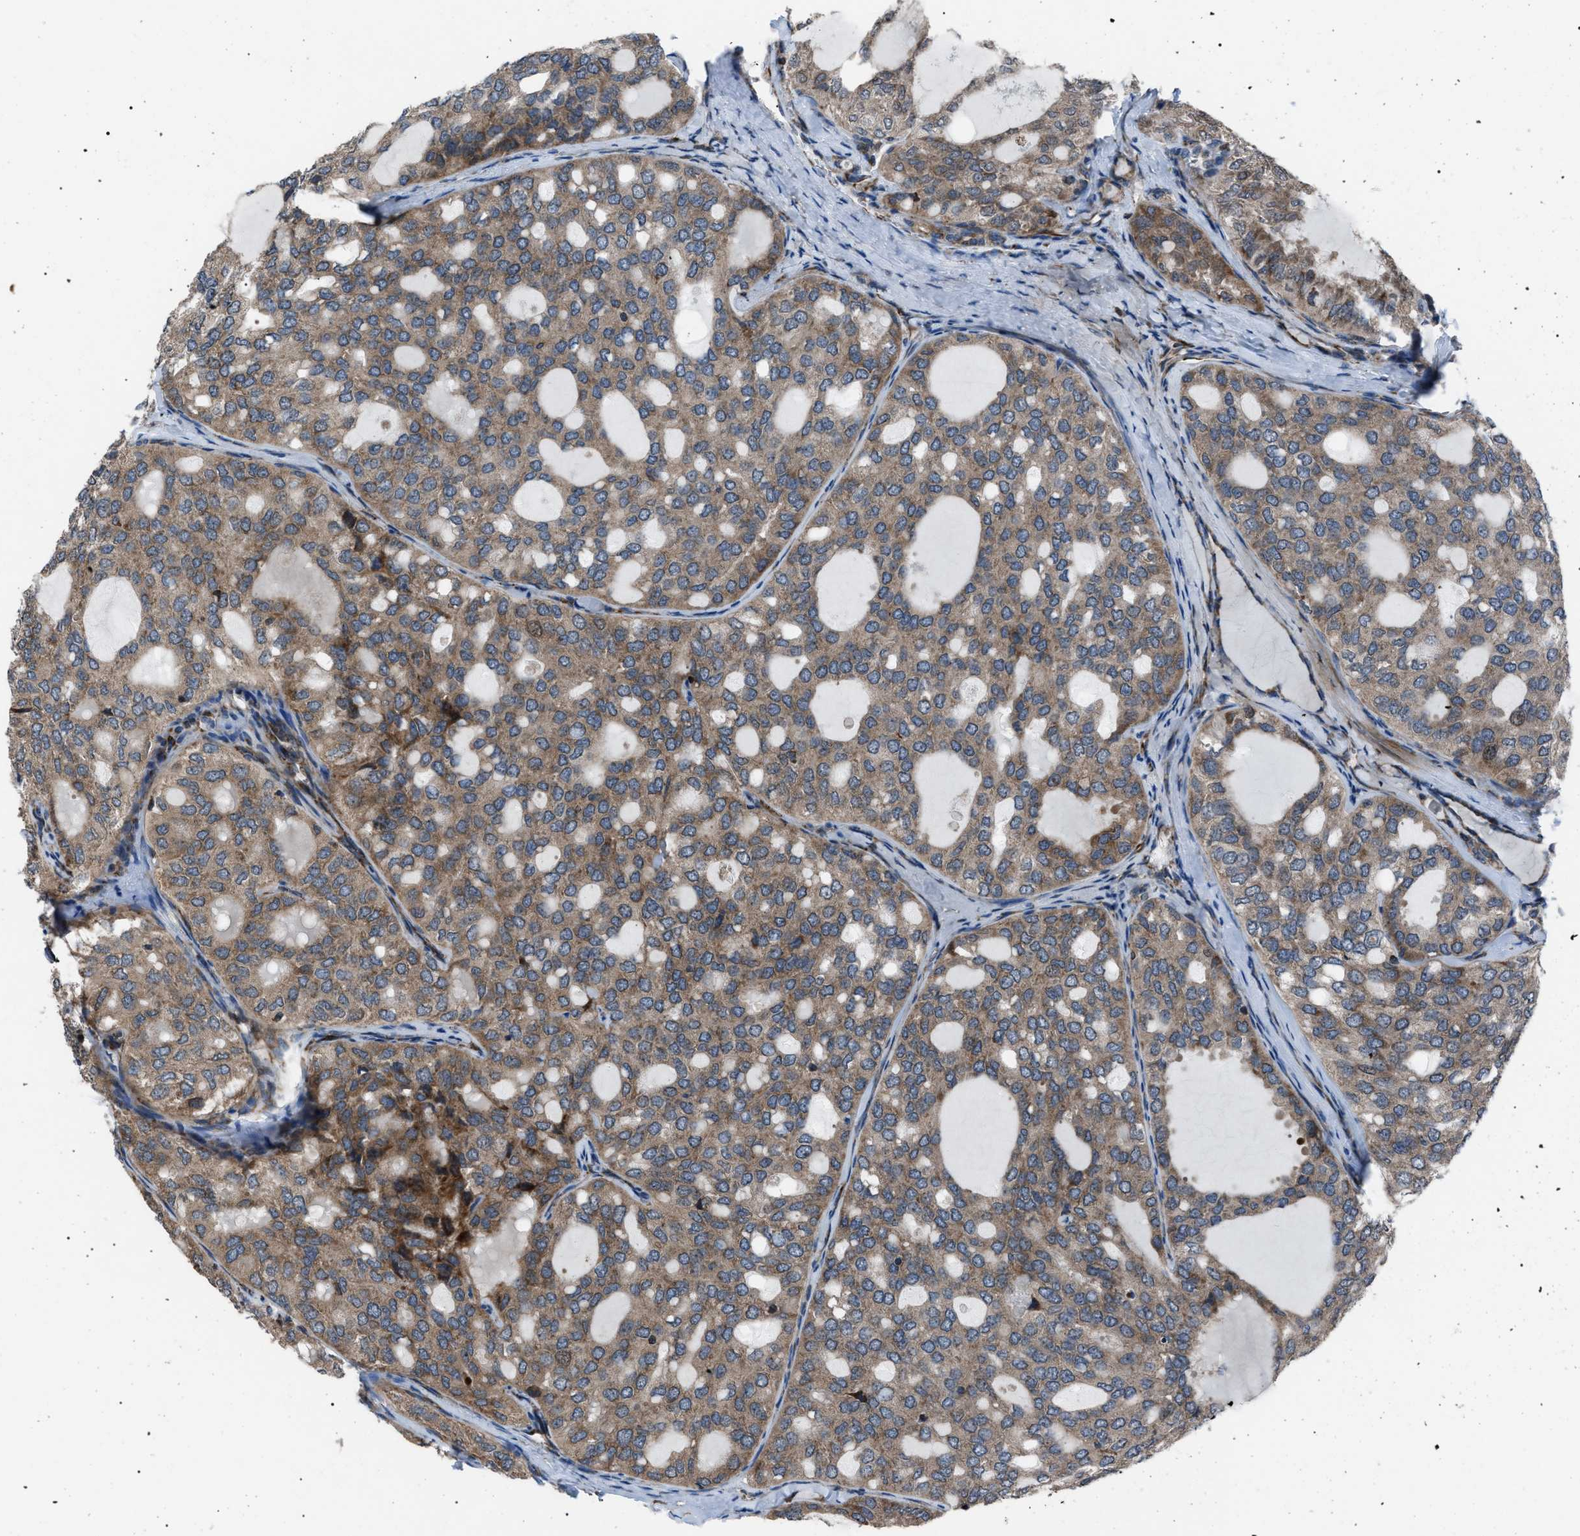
{"staining": {"intensity": "moderate", "quantity": ">75%", "location": "cytoplasmic/membranous"}, "tissue": "thyroid cancer", "cell_type": "Tumor cells", "image_type": "cancer", "snomed": [{"axis": "morphology", "description": "Follicular adenoma carcinoma, NOS"}, {"axis": "topography", "description": "Thyroid gland"}], "caption": "IHC staining of follicular adenoma carcinoma (thyroid), which displays medium levels of moderate cytoplasmic/membranous expression in about >75% of tumor cells indicating moderate cytoplasmic/membranous protein expression. The staining was performed using DAB (3,3'-diaminobenzidine) (brown) for protein detection and nuclei were counterstained in hematoxylin (blue).", "gene": "AGO2", "patient": {"sex": "male", "age": 75}}